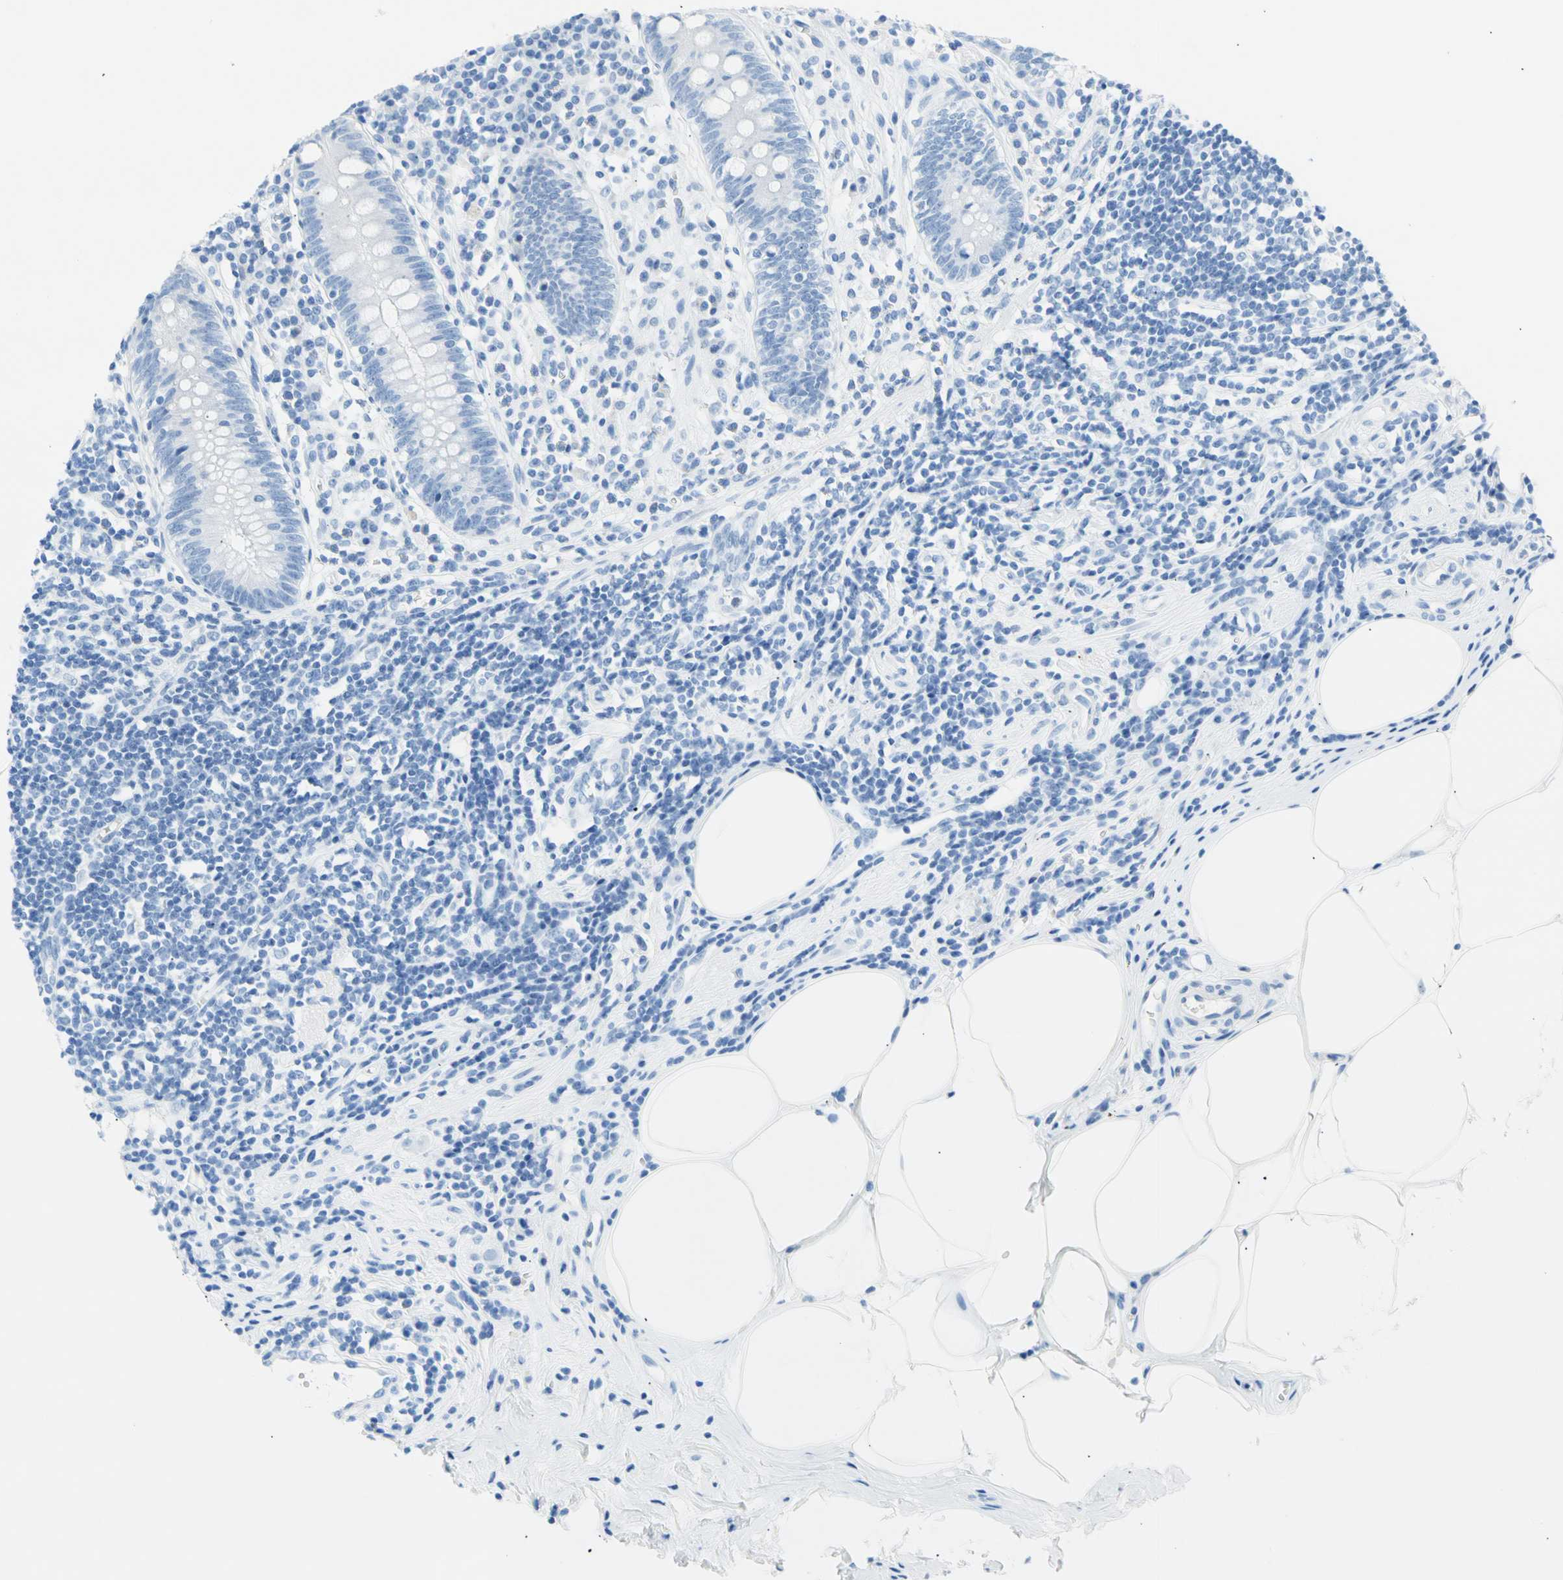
{"staining": {"intensity": "negative", "quantity": "none", "location": "none"}, "tissue": "appendix", "cell_type": "Glandular cells", "image_type": "normal", "snomed": [{"axis": "morphology", "description": "Normal tissue, NOS"}, {"axis": "topography", "description": "Appendix"}], "caption": "Immunohistochemistry of unremarkable appendix exhibits no staining in glandular cells.", "gene": "CEL", "patient": {"sex": "female", "age": 50}}